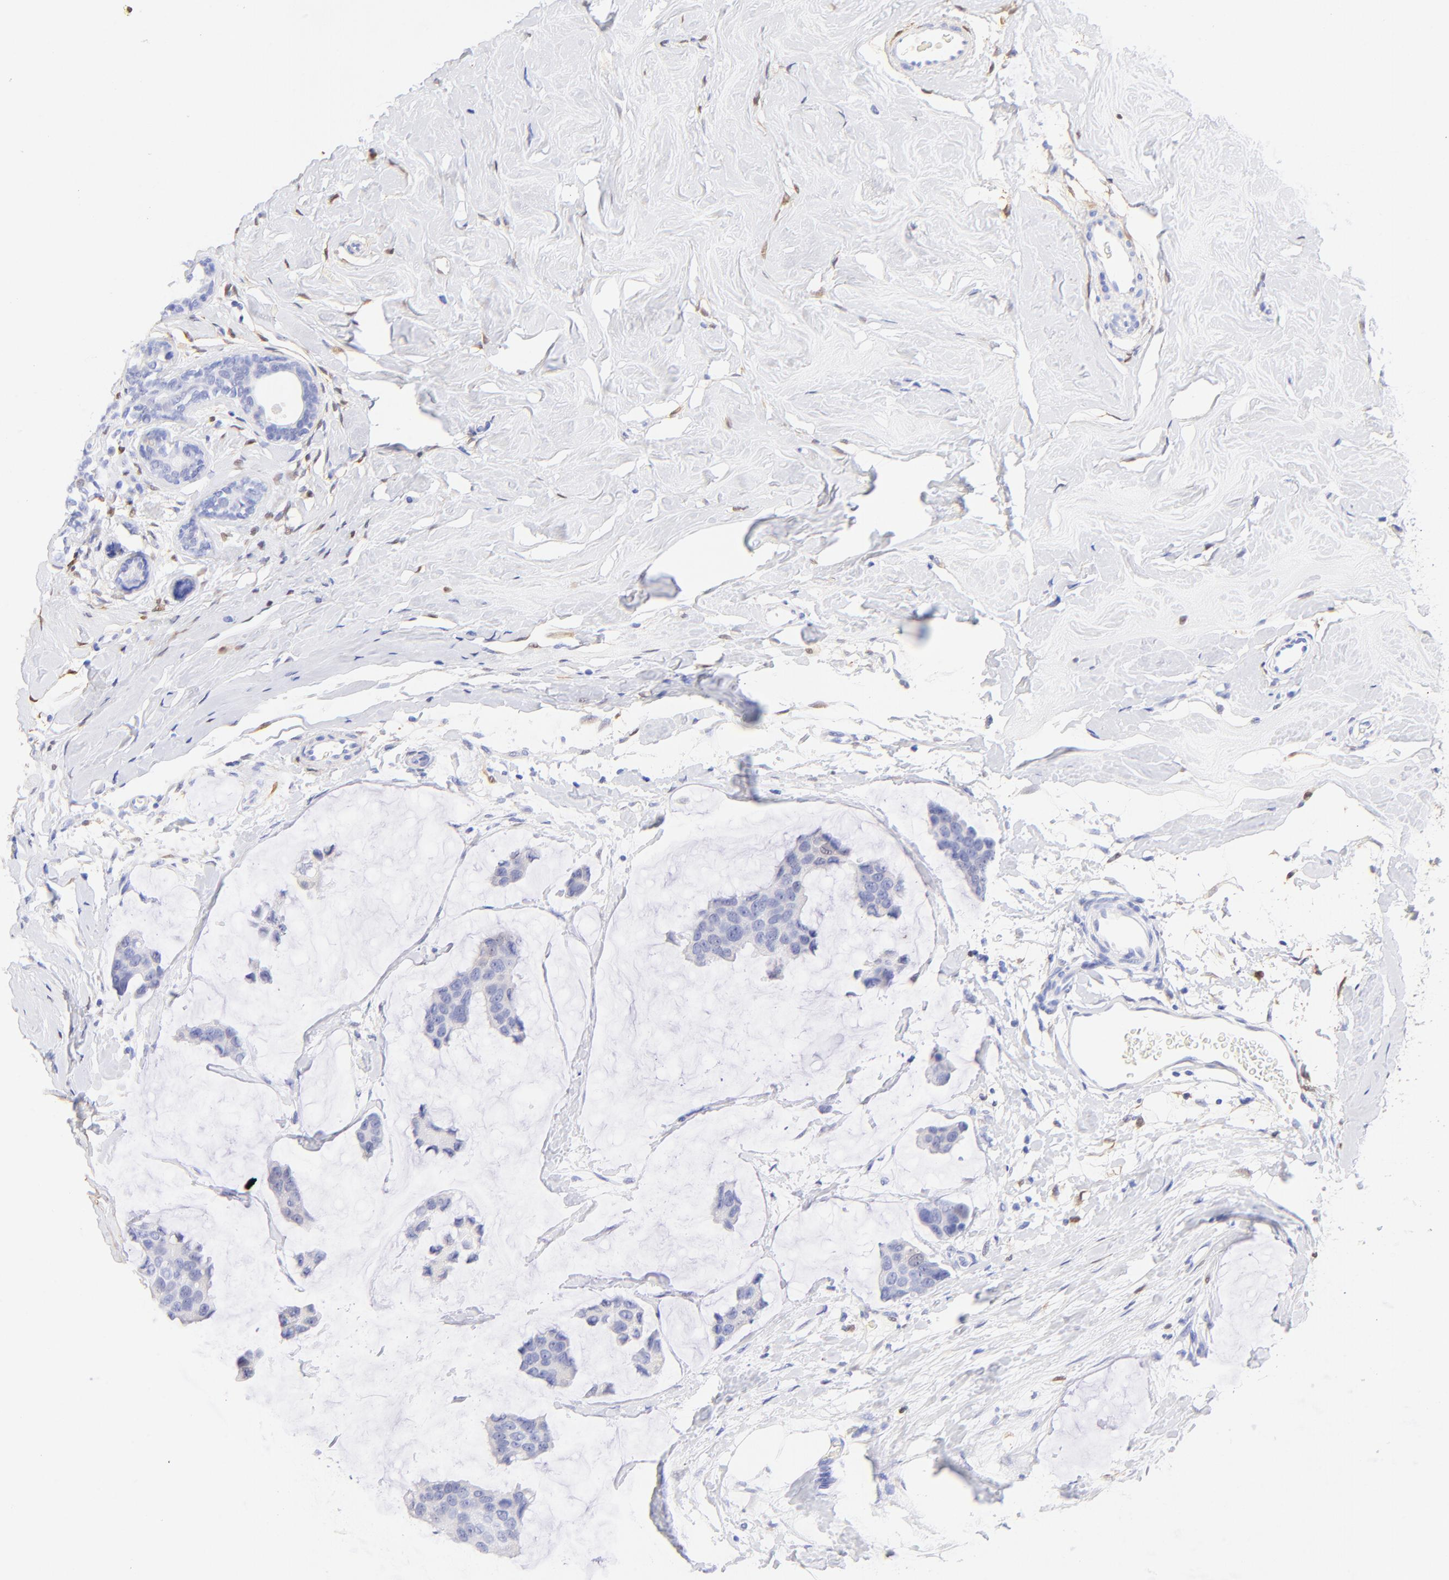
{"staining": {"intensity": "negative", "quantity": "none", "location": "none"}, "tissue": "breast cancer", "cell_type": "Tumor cells", "image_type": "cancer", "snomed": [{"axis": "morphology", "description": "Normal tissue, NOS"}, {"axis": "morphology", "description": "Duct carcinoma"}, {"axis": "topography", "description": "Breast"}], "caption": "The immunohistochemistry photomicrograph has no significant positivity in tumor cells of breast infiltrating ductal carcinoma tissue.", "gene": "ALDH1A1", "patient": {"sex": "female", "age": 50}}